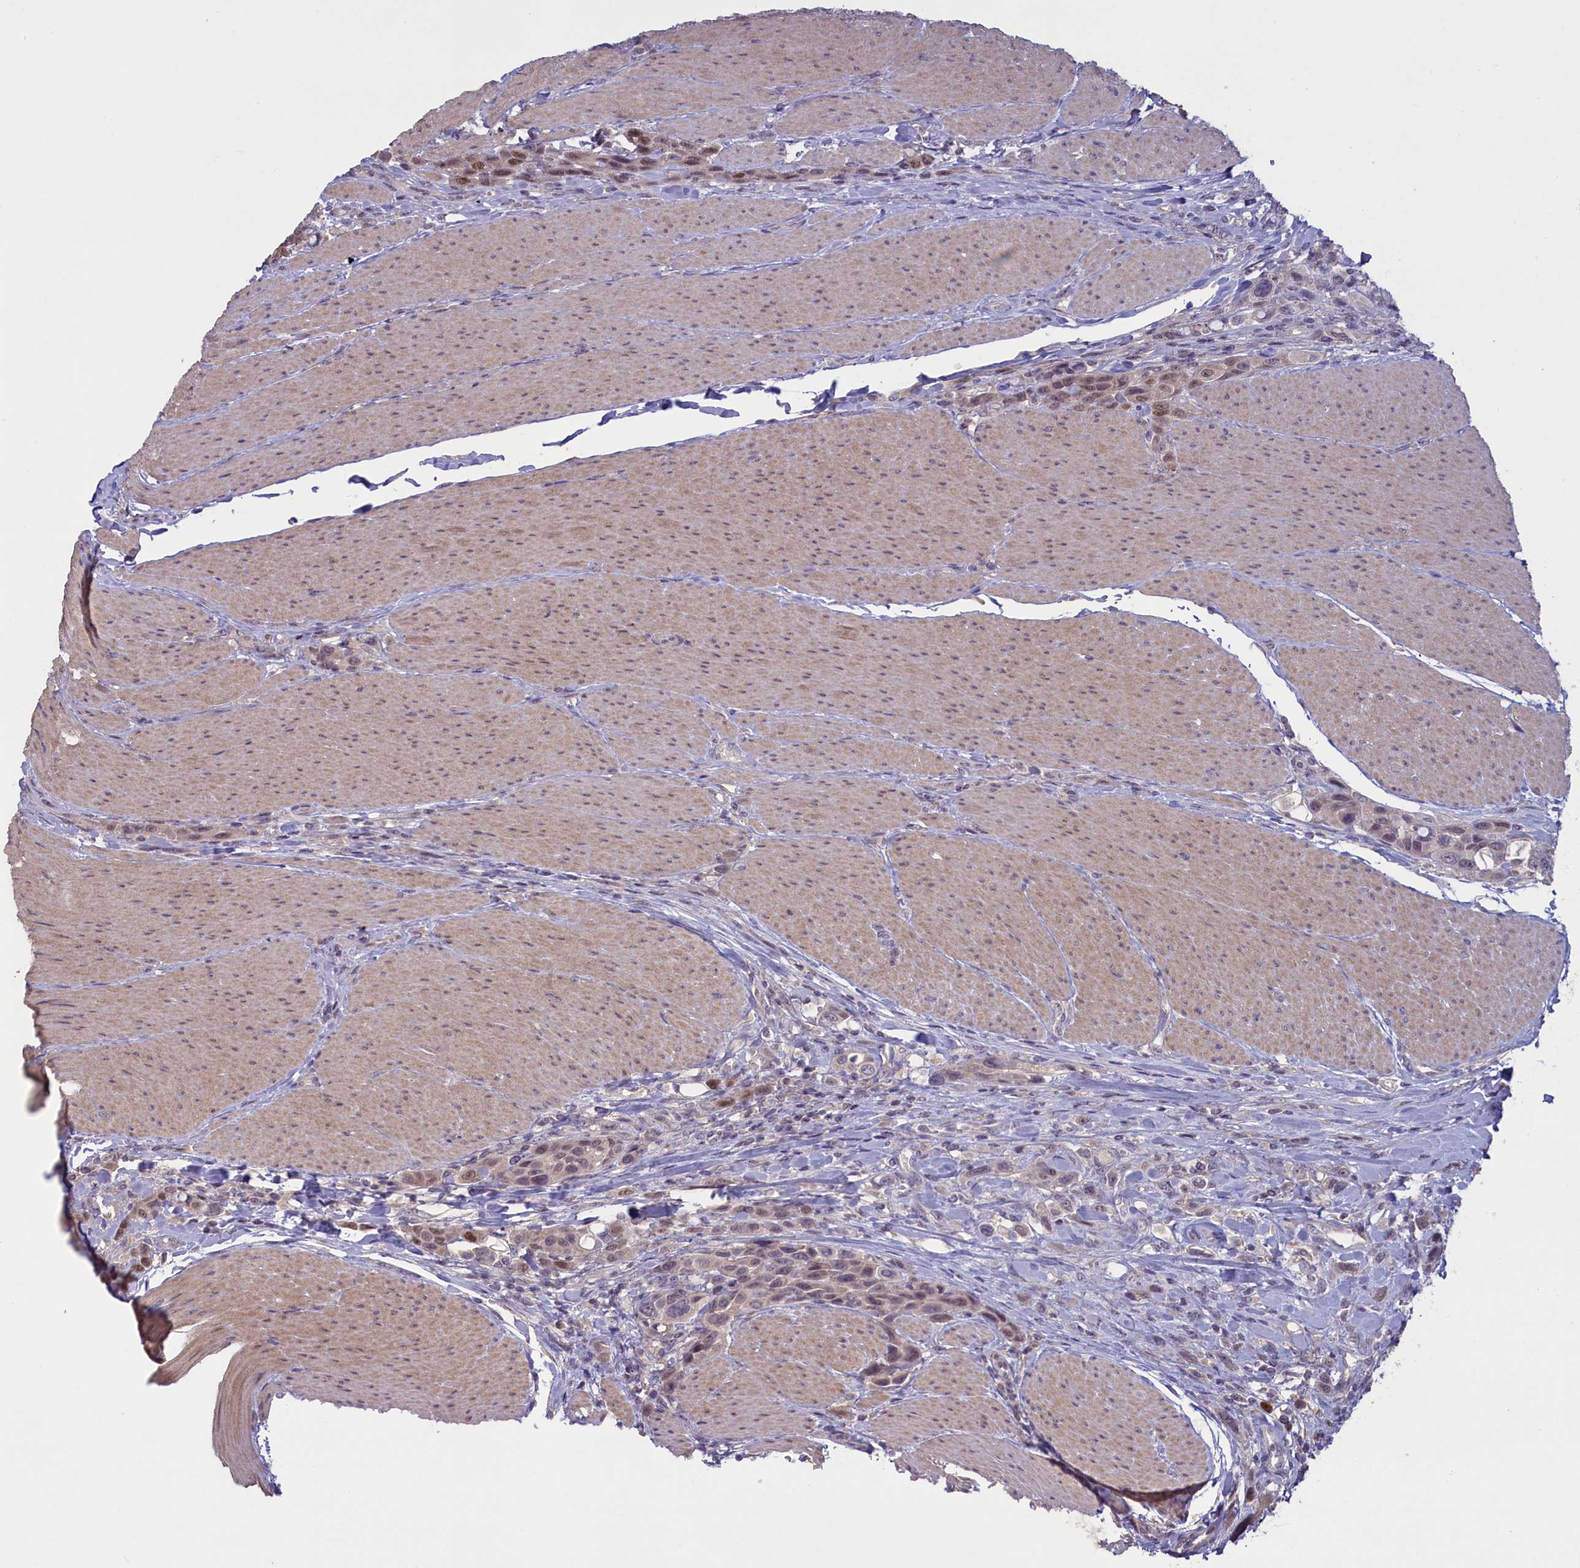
{"staining": {"intensity": "moderate", "quantity": "25%-75%", "location": "nuclear"}, "tissue": "urothelial cancer", "cell_type": "Tumor cells", "image_type": "cancer", "snomed": [{"axis": "morphology", "description": "Urothelial carcinoma, High grade"}, {"axis": "topography", "description": "Urinary bladder"}], "caption": "Tumor cells reveal moderate nuclear staining in about 25%-75% of cells in urothelial cancer. (DAB = brown stain, brightfield microscopy at high magnification).", "gene": "ATF7IP2", "patient": {"sex": "male", "age": 50}}